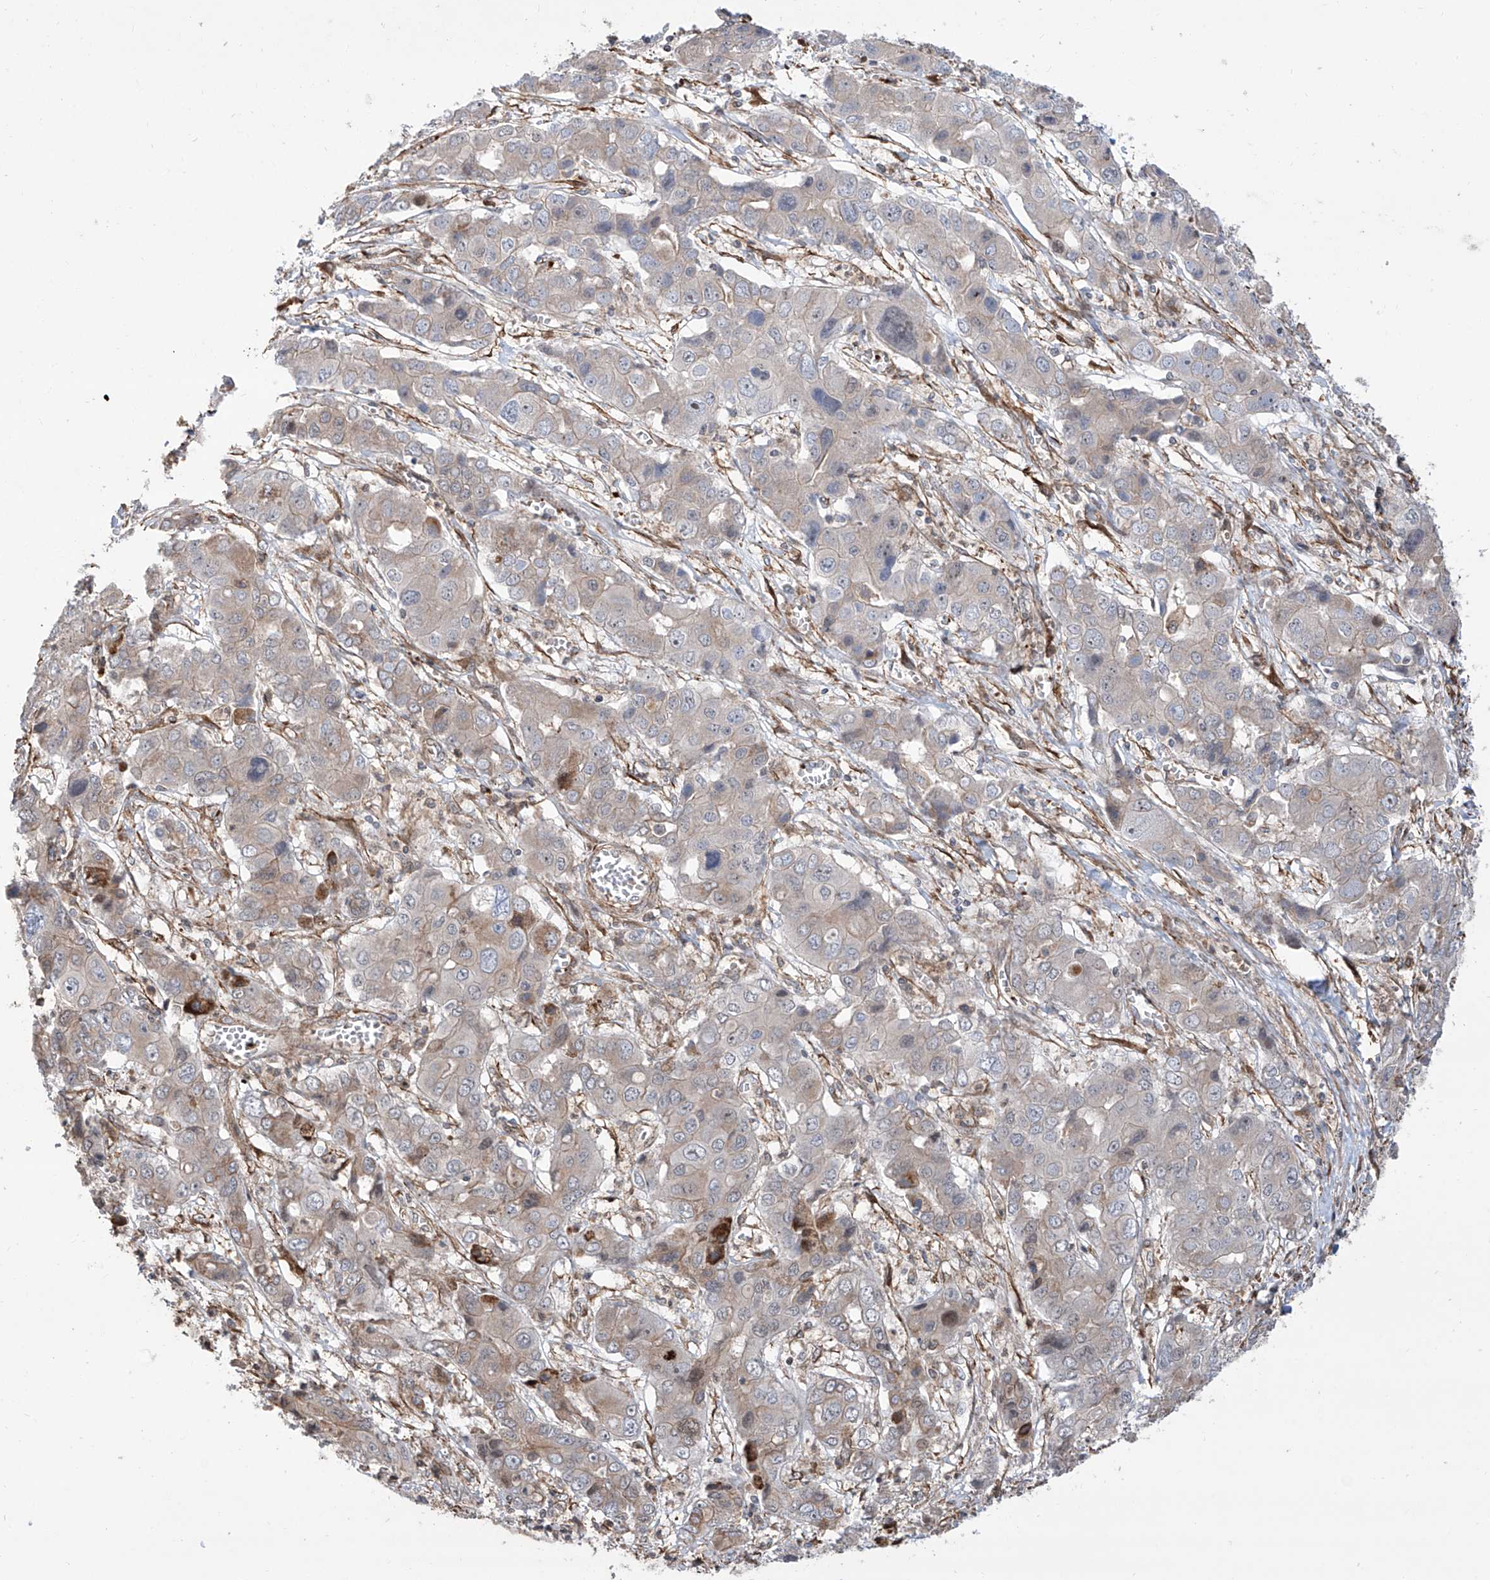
{"staining": {"intensity": "weak", "quantity": "<25%", "location": "cytoplasmic/membranous"}, "tissue": "liver cancer", "cell_type": "Tumor cells", "image_type": "cancer", "snomed": [{"axis": "morphology", "description": "Cholangiocarcinoma"}, {"axis": "topography", "description": "Liver"}], "caption": "Immunohistochemical staining of human liver cancer (cholangiocarcinoma) reveals no significant staining in tumor cells. The staining is performed using DAB (3,3'-diaminobenzidine) brown chromogen with nuclei counter-stained in using hematoxylin.", "gene": "APAF1", "patient": {"sex": "male", "age": 67}}